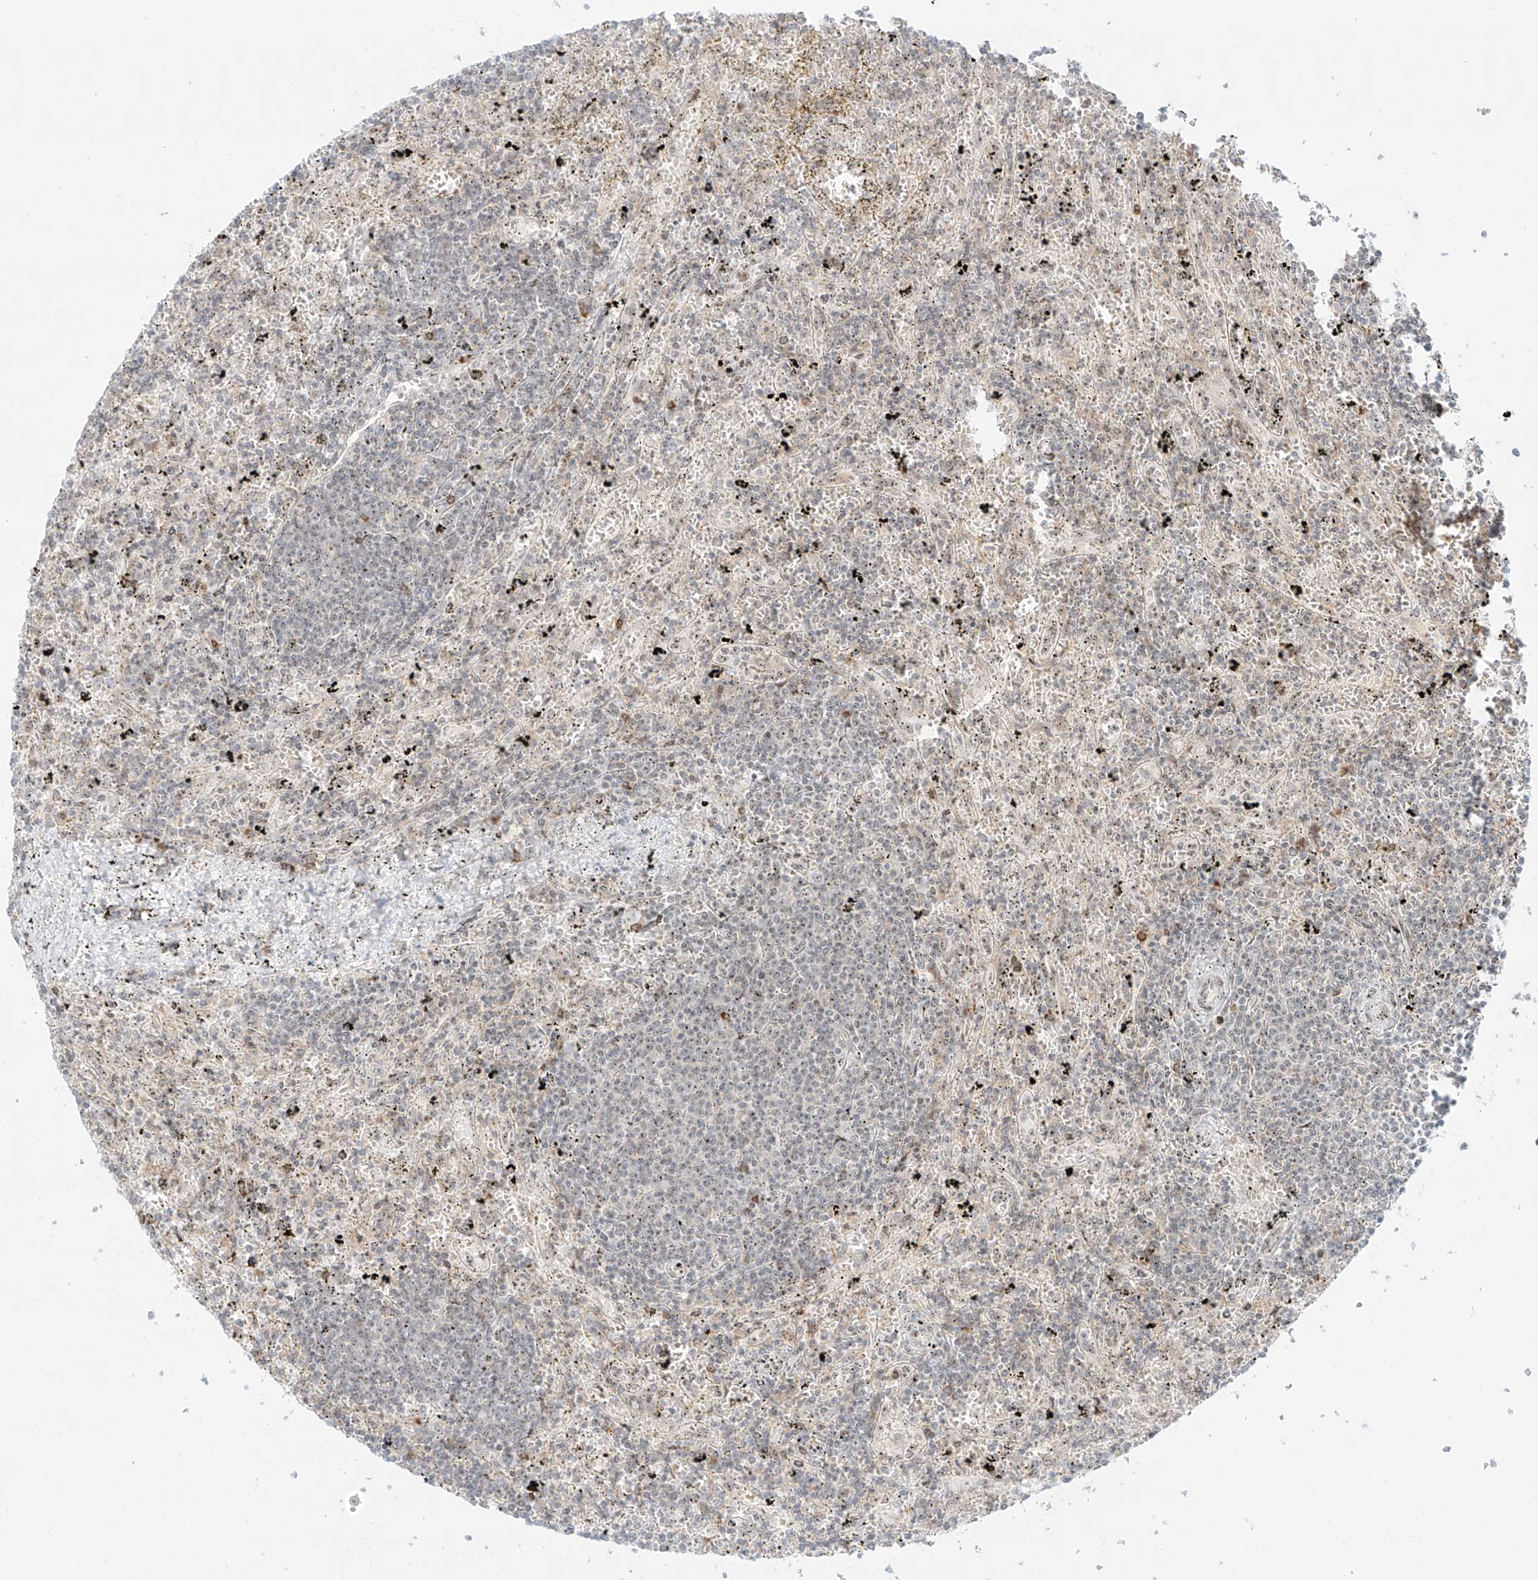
{"staining": {"intensity": "negative", "quantity": "none", "location": "none"}, "tissue": "lymphoma", "cell_type": "Tumor cells", "image_type": "cancer", "snomed": [{"axis": "morphology", "description": "Malignant lymphoma, non-Hodgkin's type, Low grade"}, {"axis": "topography", "description": "Spleen"}], "caption": "A histopathology image of human lymphoma is negative for staining in tumor cells.", "gene": "ZNF512", "patient": {"sex": "male", "age": 76}}